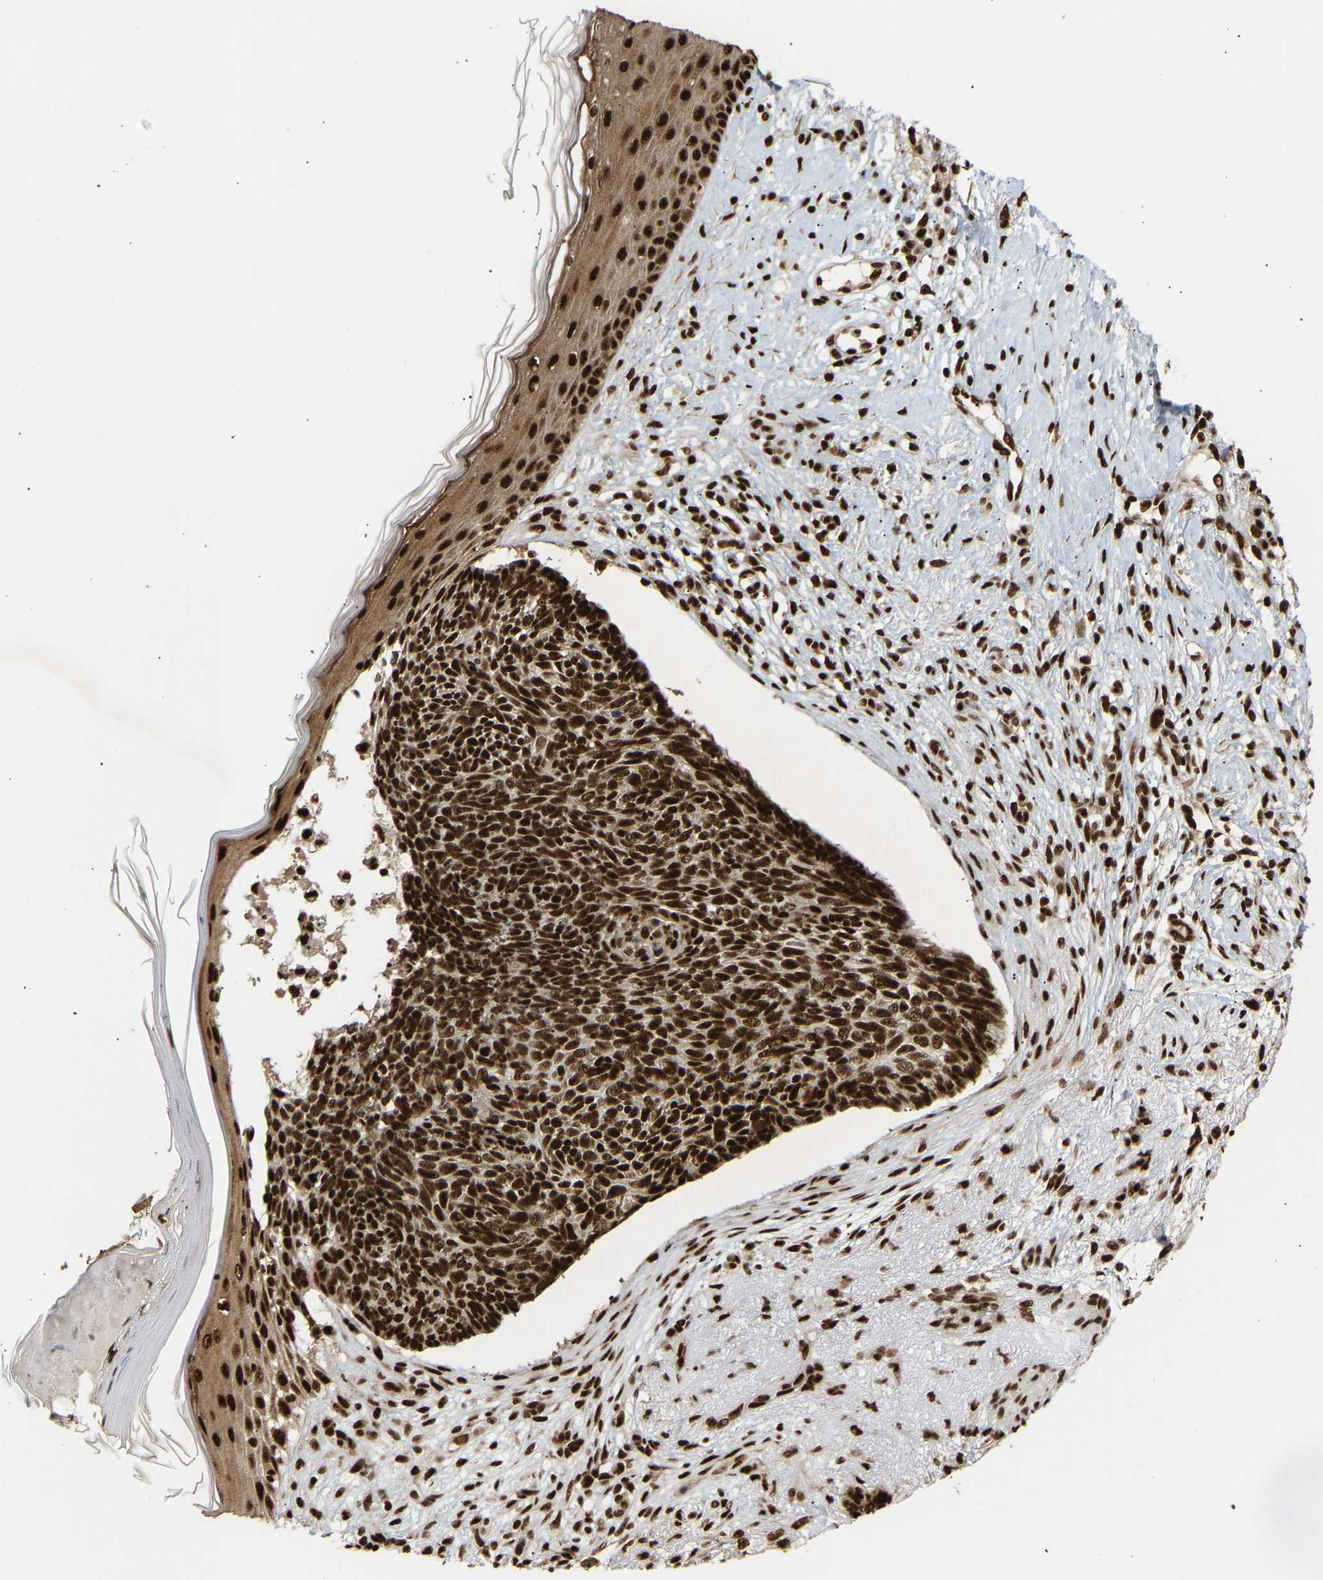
{"staining": {"intensity": "strong", "quantity": ">75%", "location": "nuclear"}, "tissue": "skin cancer", "cell_type": "Tumor cells", "image_type": "cancer", "snomed": [{"axis": "morphology", "description": "Basal cell carcinoma"}, {"axis": "topography", "description": "Skin"}], "caption": "DAB immunohistochemical staining of human skin cancer shows strong nuclear protein positivity in about >75% of tumor cells.", "gene": "ALYREF", "patient": {"sex": "female", "age": 84}}